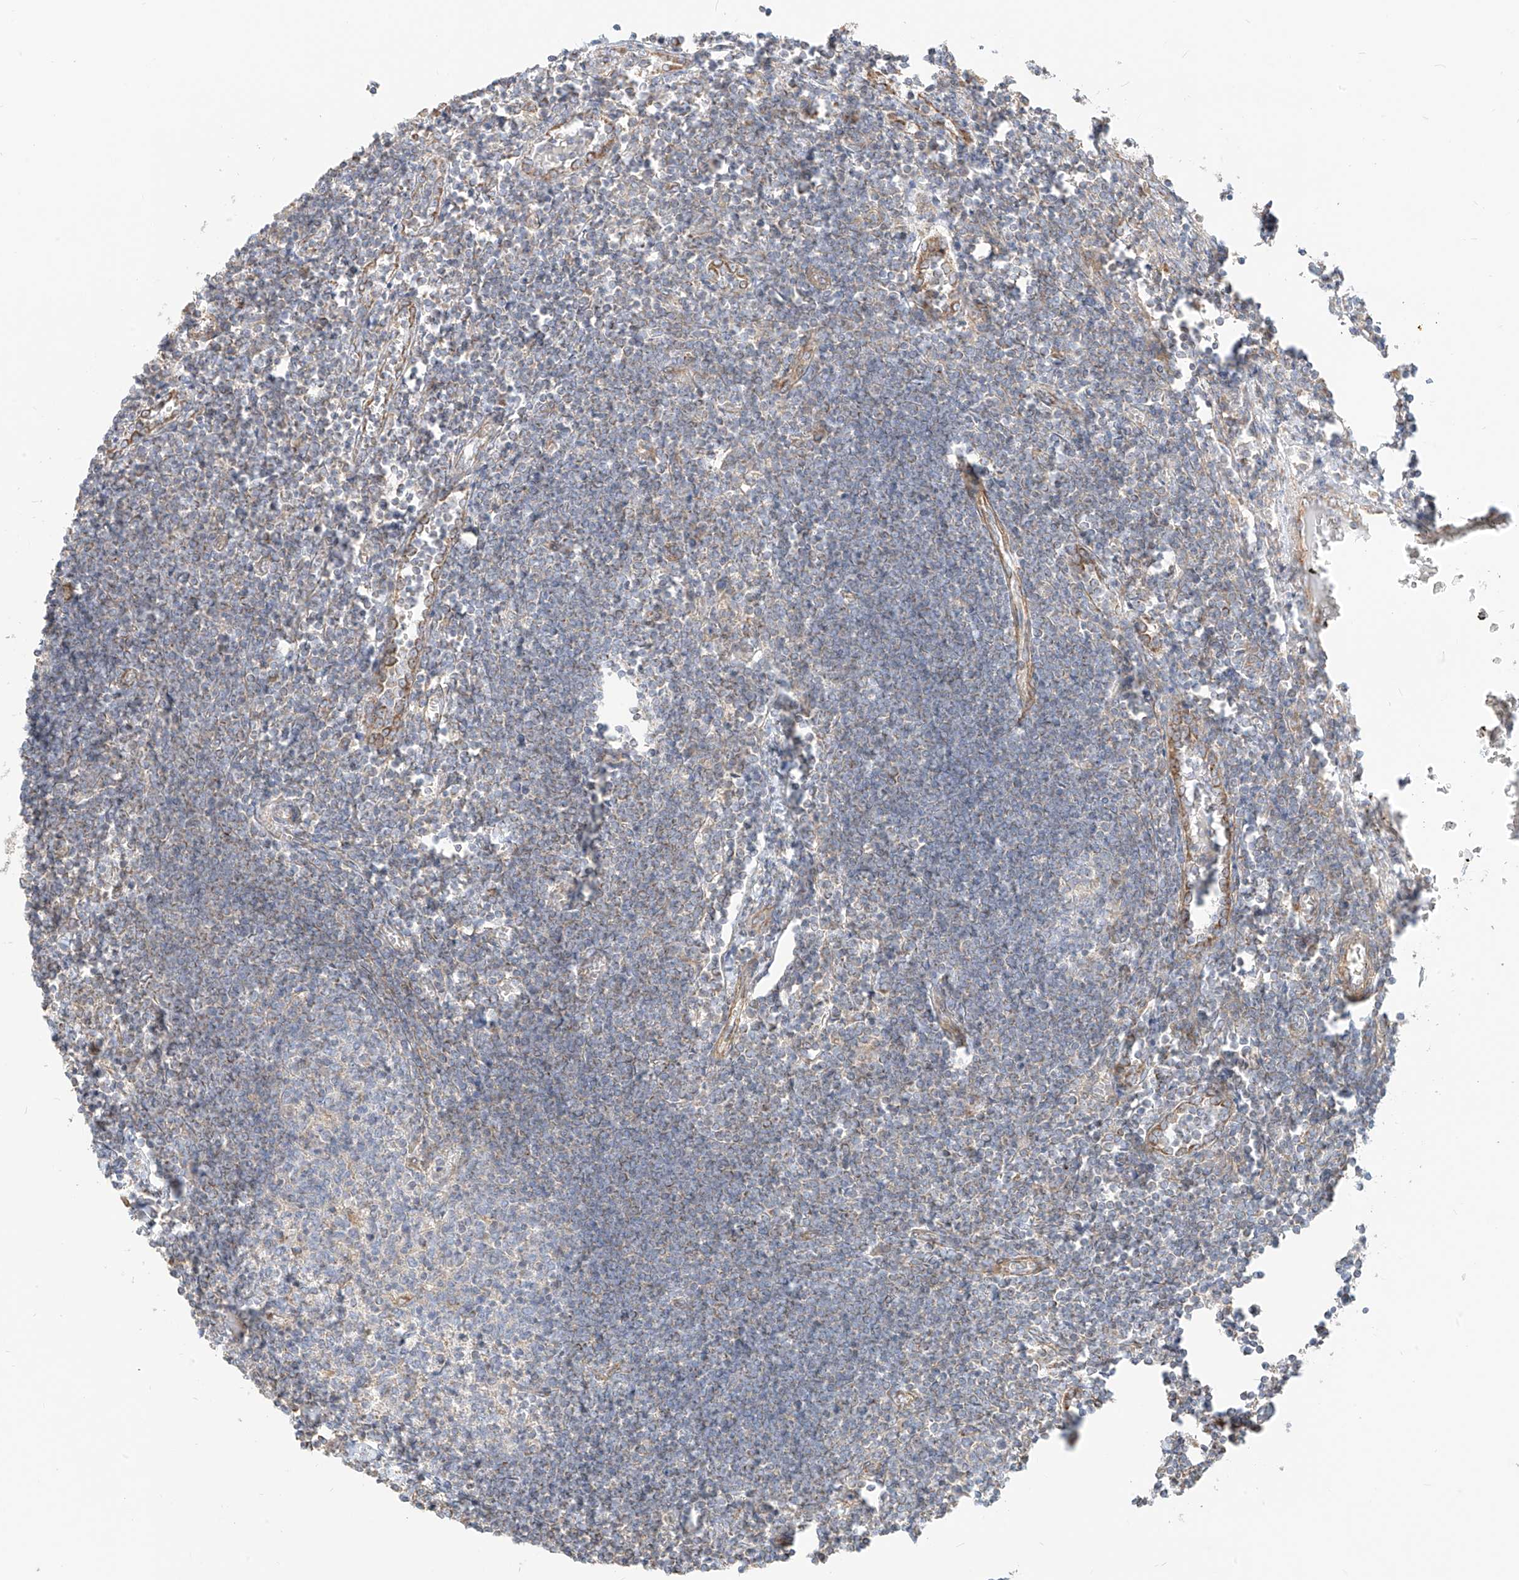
{"staining": {"intensity": "moderate", "quantity": "<25%", "location": "cytoplasmic/membranous"}, "tissue": "lymph node", "cell_type": "Germinal center cells", "image_type": "normal", "snomed": [{"axis": "morphology", "description": "Normal tissue, NOS"}, {"axis": "morphology", "description": "Malignant melanoma, Metastatic site"}, {"axis": "topography", "description": "Lymph node"}], "caption": "A photomicrograph showing moderate cytoplasmic/membranous positivity in about <25% of germinal center cells in unremarkable lymph node, as visualized by brown immunohistochemical staining.", "gene": "PLCL1", "patient": {"sex": "male", "age": 41}}